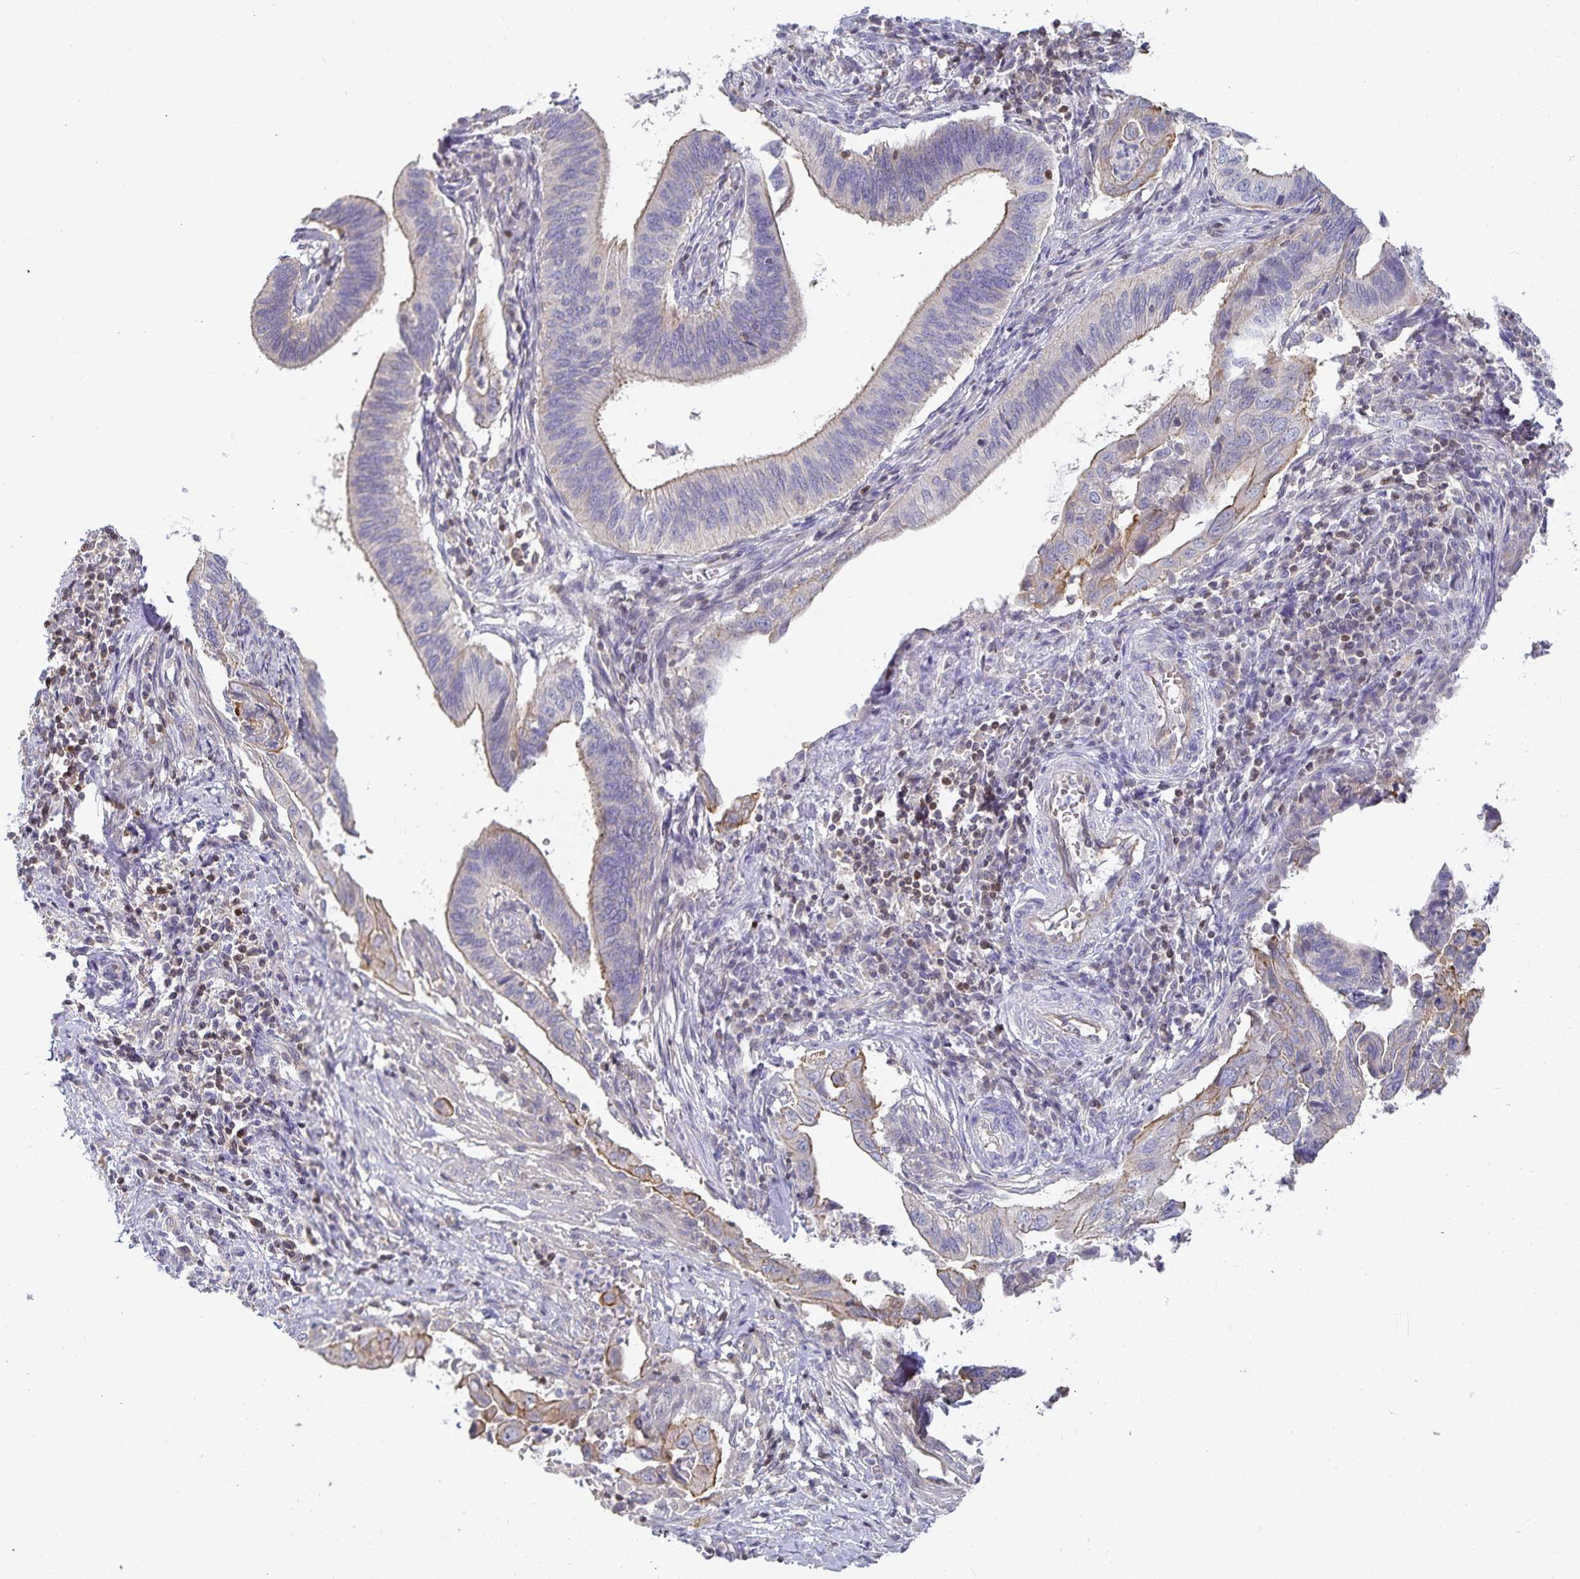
{"staining": {"intensity": "weak", "quantity": "<25%", "location": "cytoplasmic/membranous"}, "tissue": "cervical cancer", "cell_type": "Tumor cells", "image_type": "cancer", "snomed": [{"axis": "morphology", "description": "Adenocarcinoma, NOS"}, {"axis": "topography", "description": "Cervix"}], "caption": "High magnification brightfield microscopy of adenocarcinoma (cervical) stained with DAB (3,3'-diaminobenzidine) (brown) and counterstained with hematoxylin (blue): tumor cells show no significant staining.", "gene": "GATA3", "patient": {"sex": "female", "age": 42}}